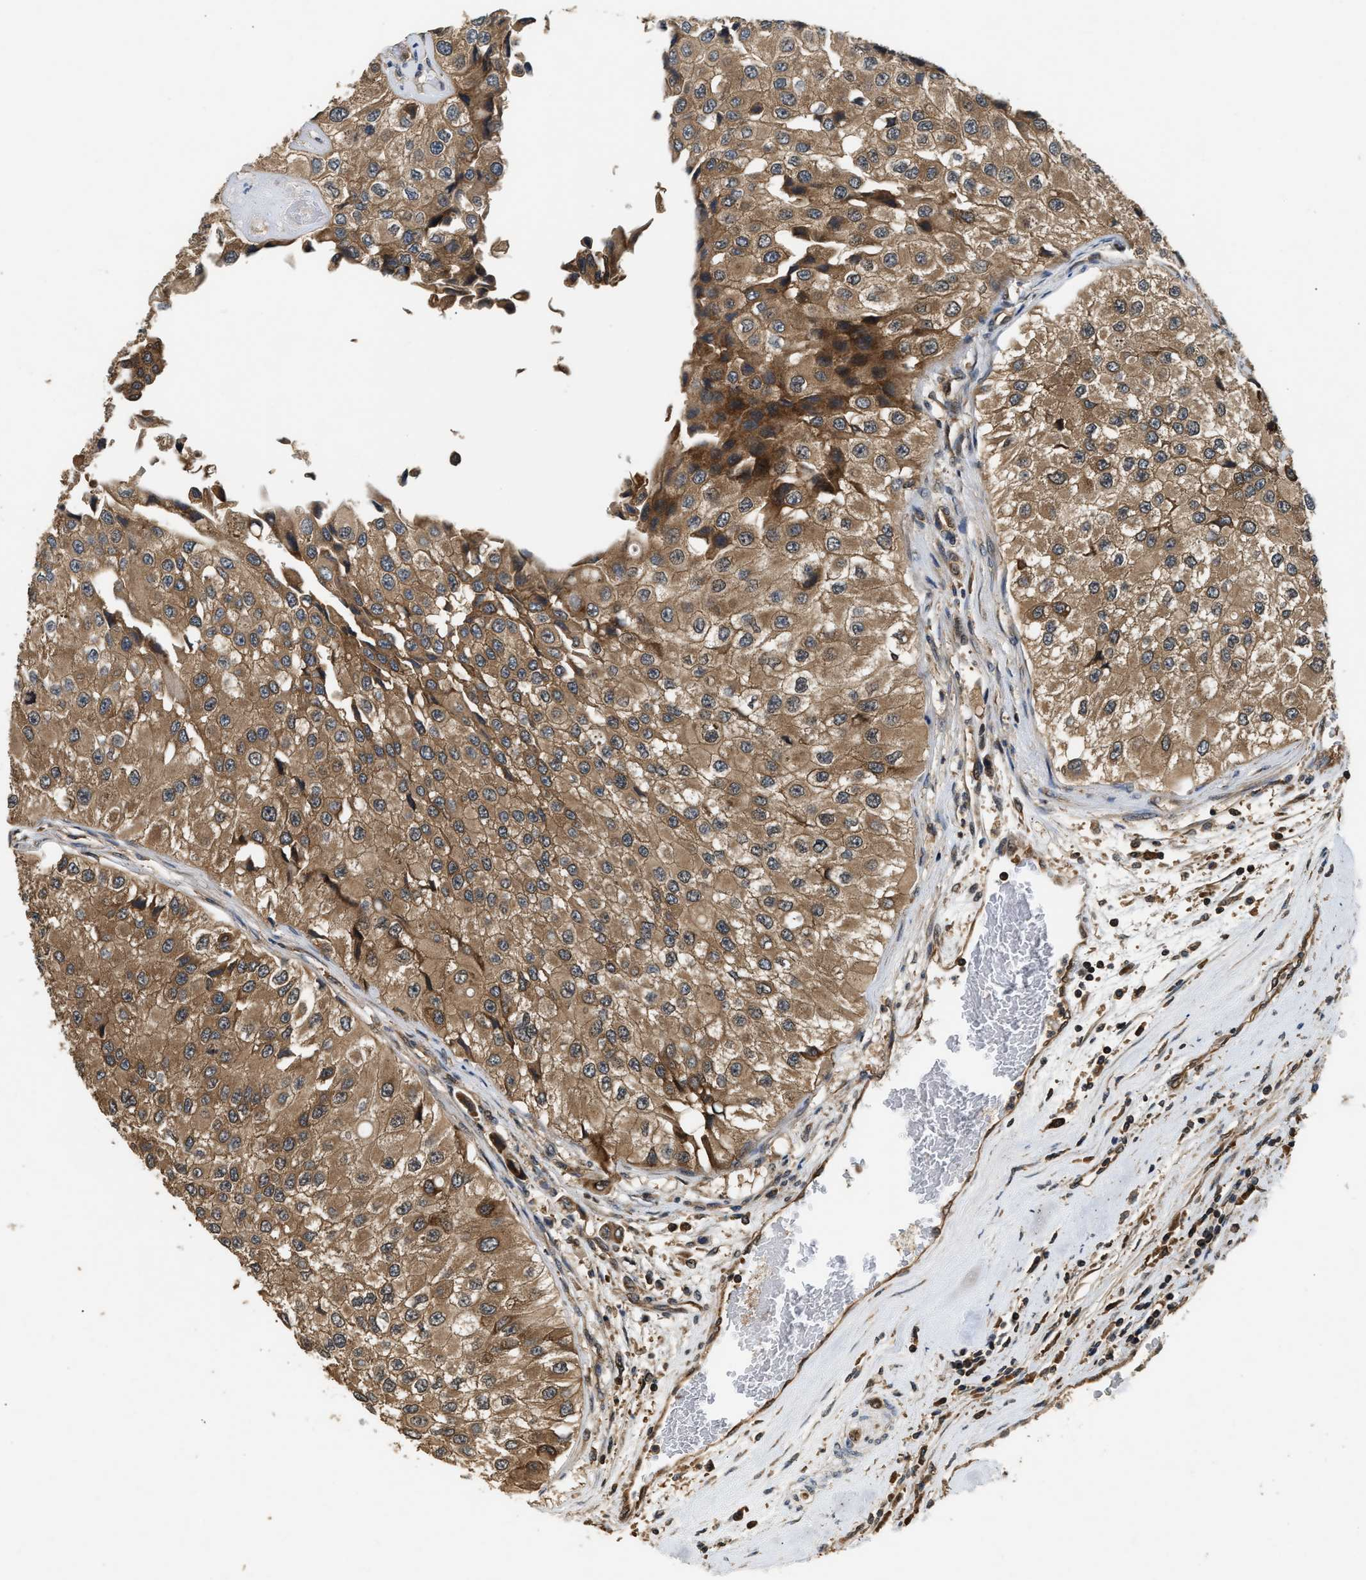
{"staining": {"intensity": "moderate", "quantity": ">75%", "location": "cytoplasmic/membranous"}, "tissue": "urothelial cancer", "cell_type": "Tumor cells", "image_type": "cancer", "snomed": [{"axis": "morphology", "description": "Urothelial carcinoma, High grade"}, {"axis": "topography", "description": "Kidney"}, {"axis": "topography", "description": "Urinary bladder"}], "caption": "Protein staining shows moderate cytoplasmic/membranous staining in approximately >75% of tumor cells in urothelial carcinoma (high-grade). (brown staining indicates protein expression, while blue staining denotes nuclei).", "gene": "DNAJC2", "patient": {"sex": "male", "age": 77}}